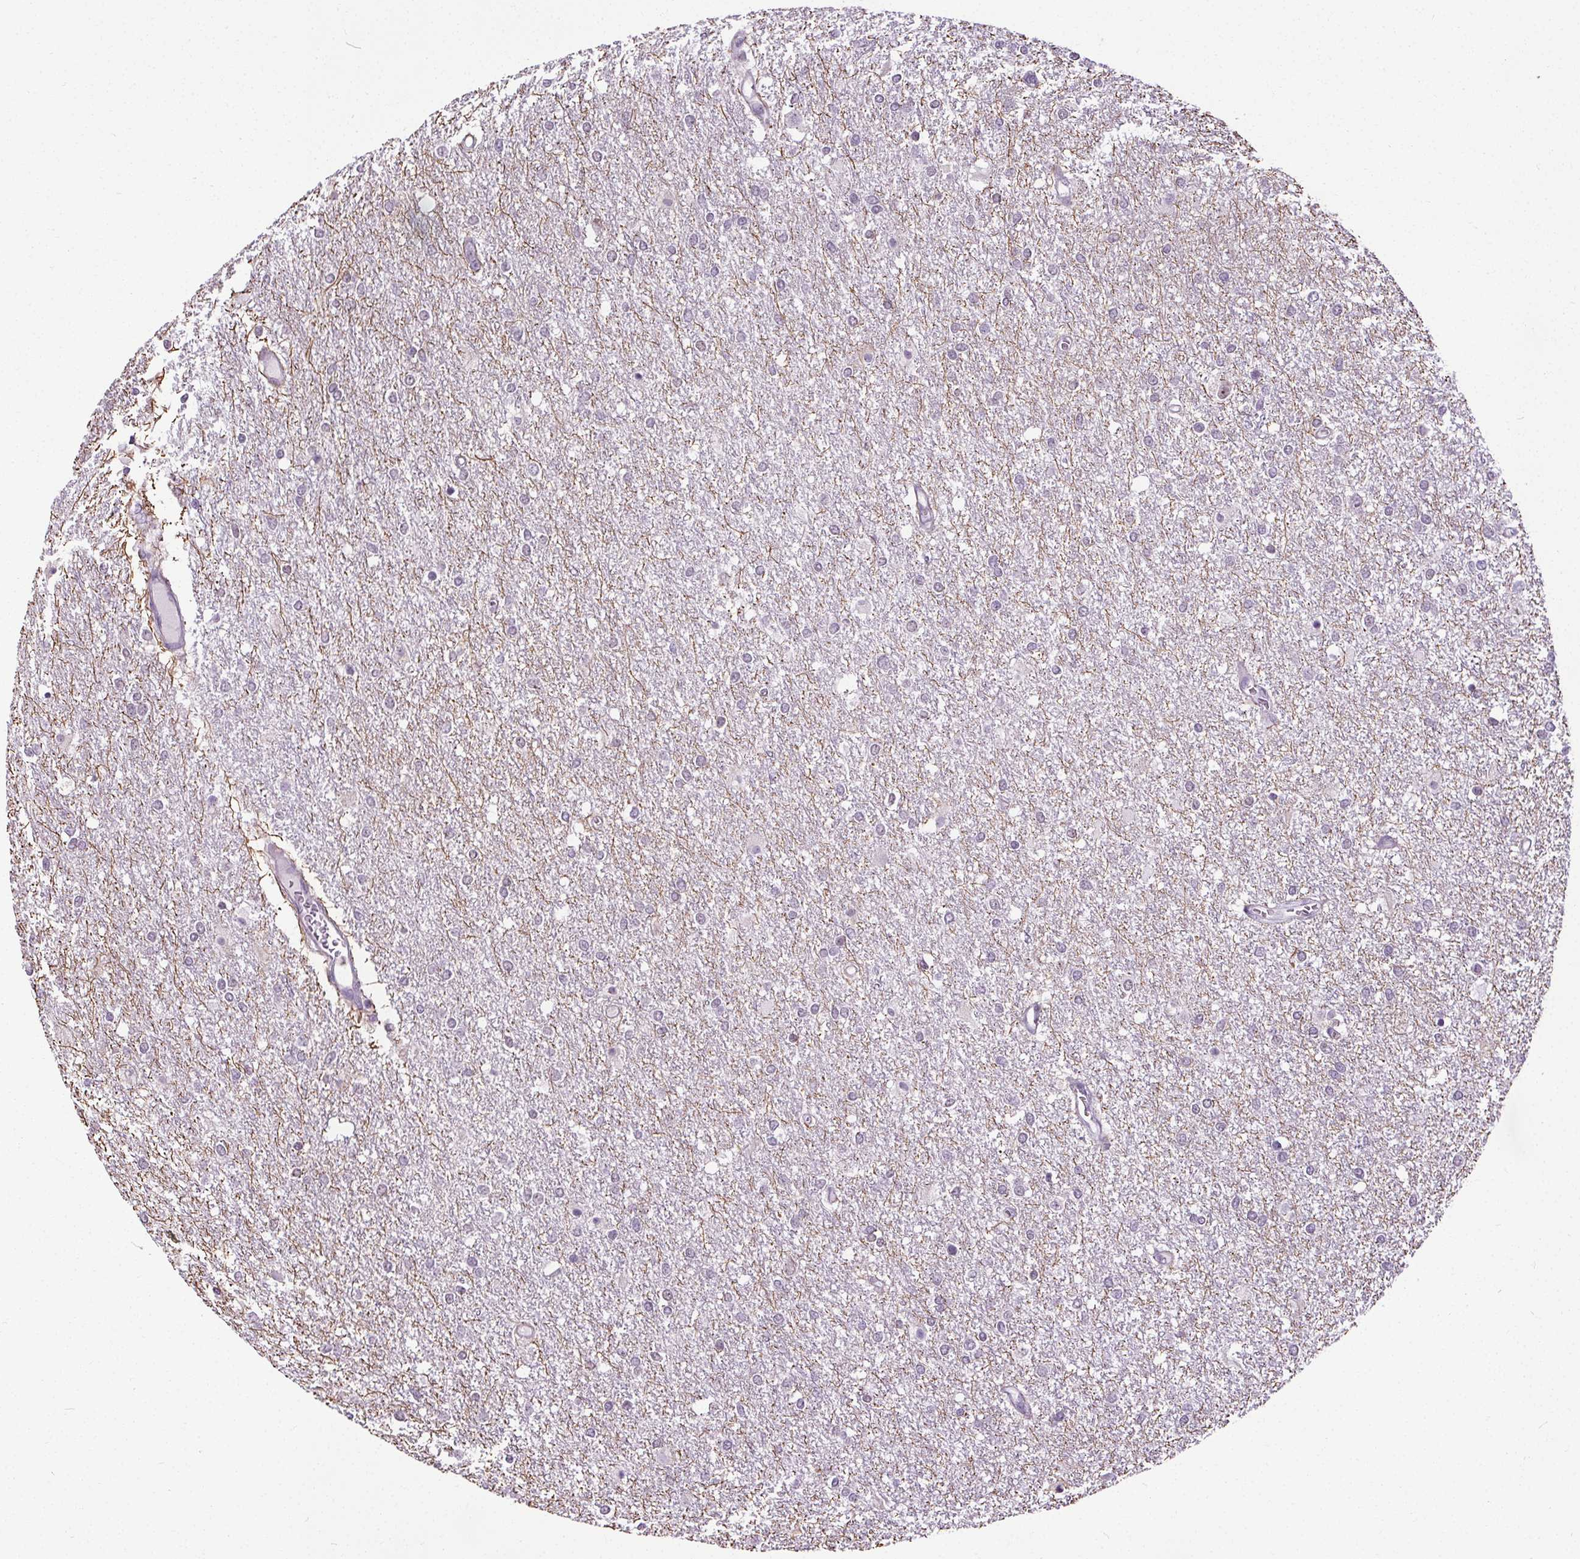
{"staining": {"intensity": "negative", "quantity": "none", "location": "none"}, "tissue": "glioma", "cell_type": "Tumor cells", "image_type": "cancer", "snomed": [{"axis": "morphology", "description": "Glioma, malignant, High grade"}, {"axis": "topography", "description": "Brain"}], "caption": "Immunohistochemistry (IHC) histopathology image of neoplastic tissue: human high-grade glioma (malignant) stained with DAB (3,3'-diaminobenzidine) shows no significant protein positivity in tumor cells. (Stains: DAB immunohistochemistry with hematoxylin counter stain, Microscopy: brightfield microscopy at high magnification).", "gene": "TMEM240", "patient": {"sex": "female", "age": 61}}